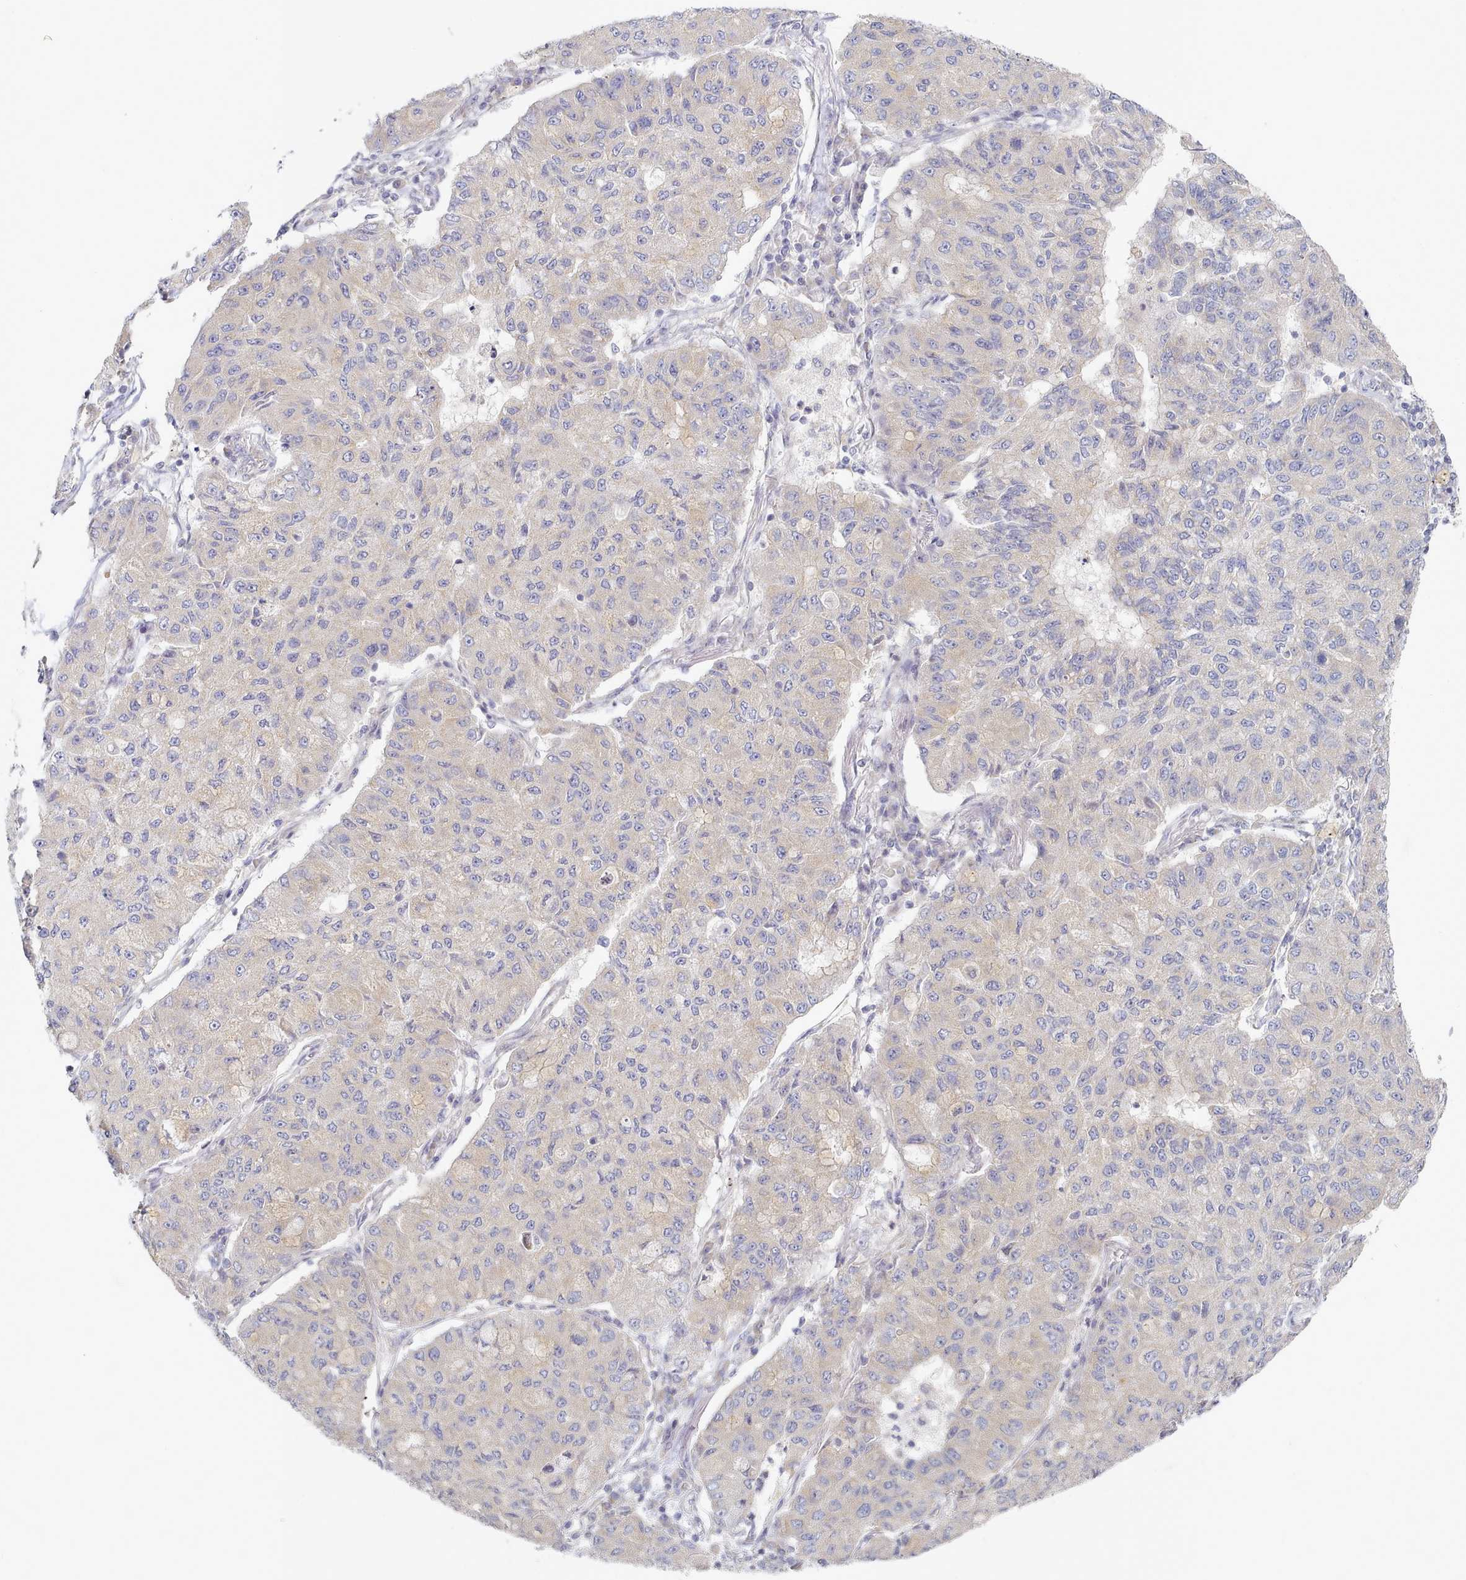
{"staining": {"intensity": "negative", "quantity": "none", "location": "none"}, "tissue": "lung cancer", "cell_type": "Tumor cells", "image_type": "cancer", "snomed": [{"axis": "morphology", "description": "Squamous cell carcinoma, NOS"}, {"axis": "topography", "description": "Lung"}], "caption": "This is an immunohistochemistry micrograph of human squamous cell carcinoma (lung). There is no positivity in tumor cells.", "gene": "TYW1B", "patient": {"sex": "male", "age": 74}}